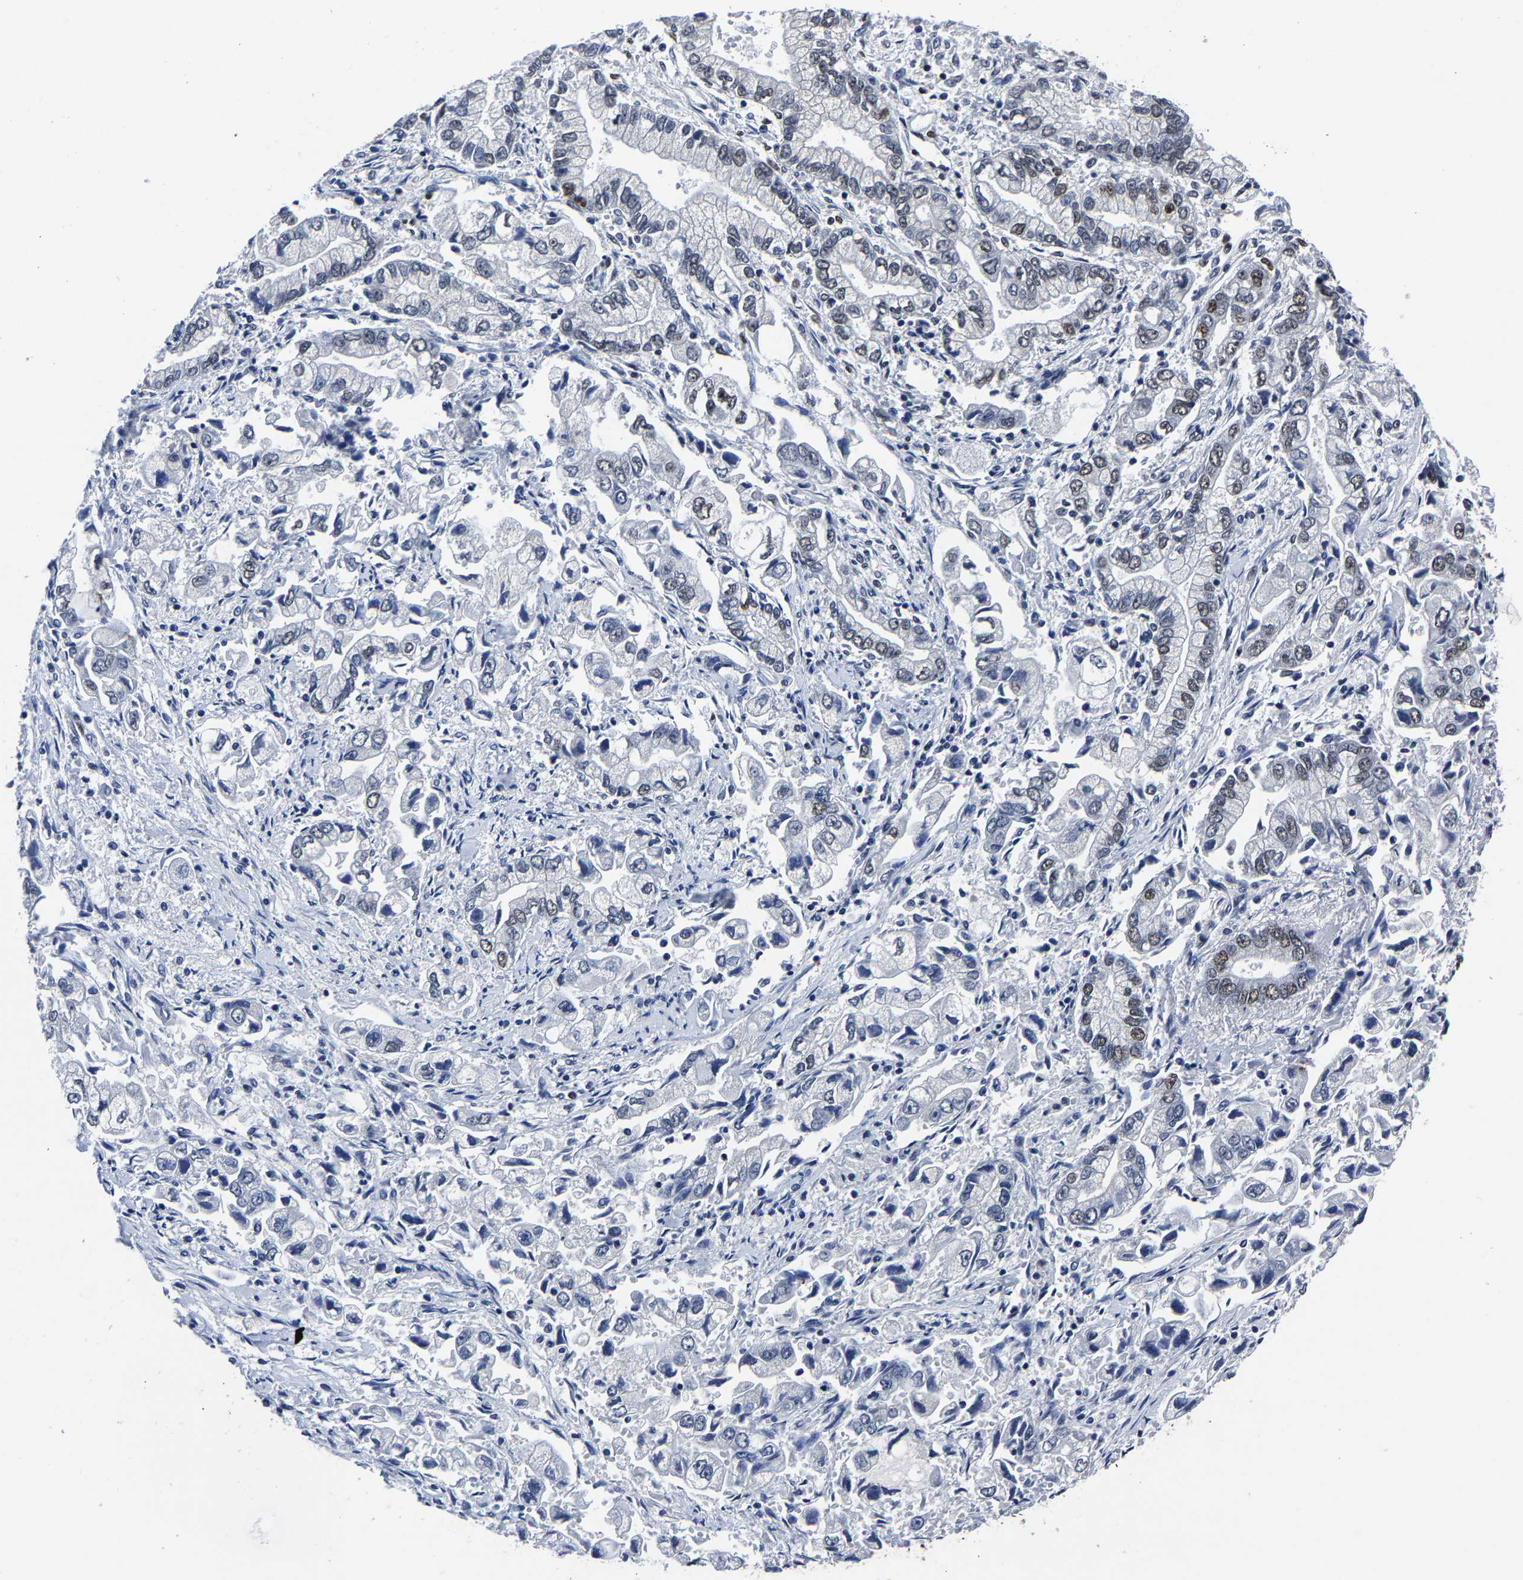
{"staining": {"intensity": "moderate", "quantity": "<25%", "location": "nuclear"}, "tissue": "stomach cancer", "cell_type": "Tumor cells", "image_type": "cancer", "snomed": [{"axis": "morphology", "description": "Normal tissue, NOS"}, {"axis": "morphology", "description": "Adenocarcinoma, NOS"}, {"axis": "topography", "description": "Stomach"}], "caption": "Tumor cells show low levels of moderate nuclear expression in about <25% of cells in stomach cancer.", "gene": "RBM45", "patient": {"sex": "male", "age": 62}}